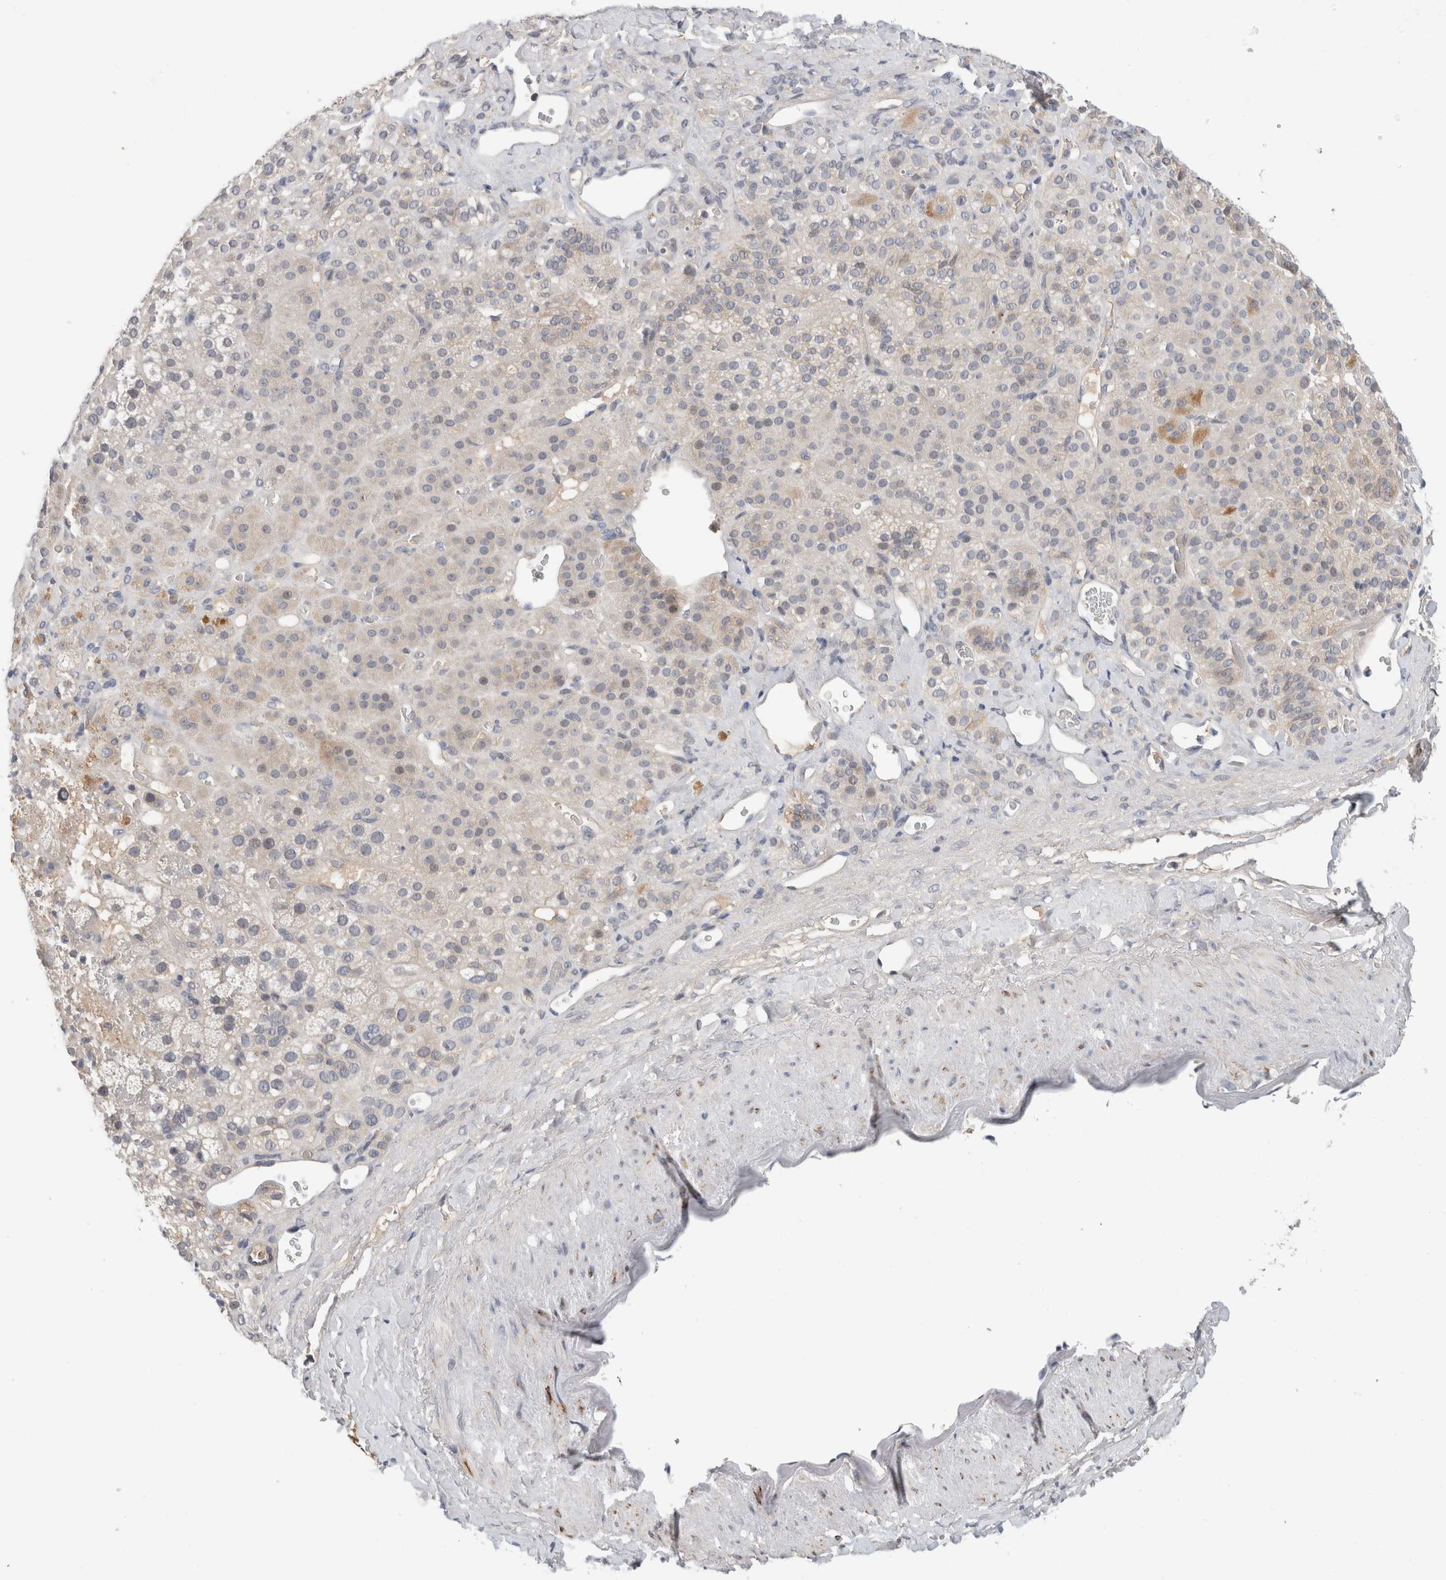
{"staining": {"intensity": "moderate", "quantity": "<25%", "location": "cytoplasmic/membranous"}, "tissue": "adrenal gland", "cell_type": "Glandular cells", "image_type": "normal", "snomed": [{"axis": "morphology", "description": "Normal tissue, NOS"}, {"axis": "topography", "description": "Adrenal gland"}], "caption": "The immunohistochemical stain shows moderate cytoplasmic/membranous positivity in glandular cells of benign adrenal gland.", "gene": "HCN3", "patient": {"sex": "male", "age": 57}}